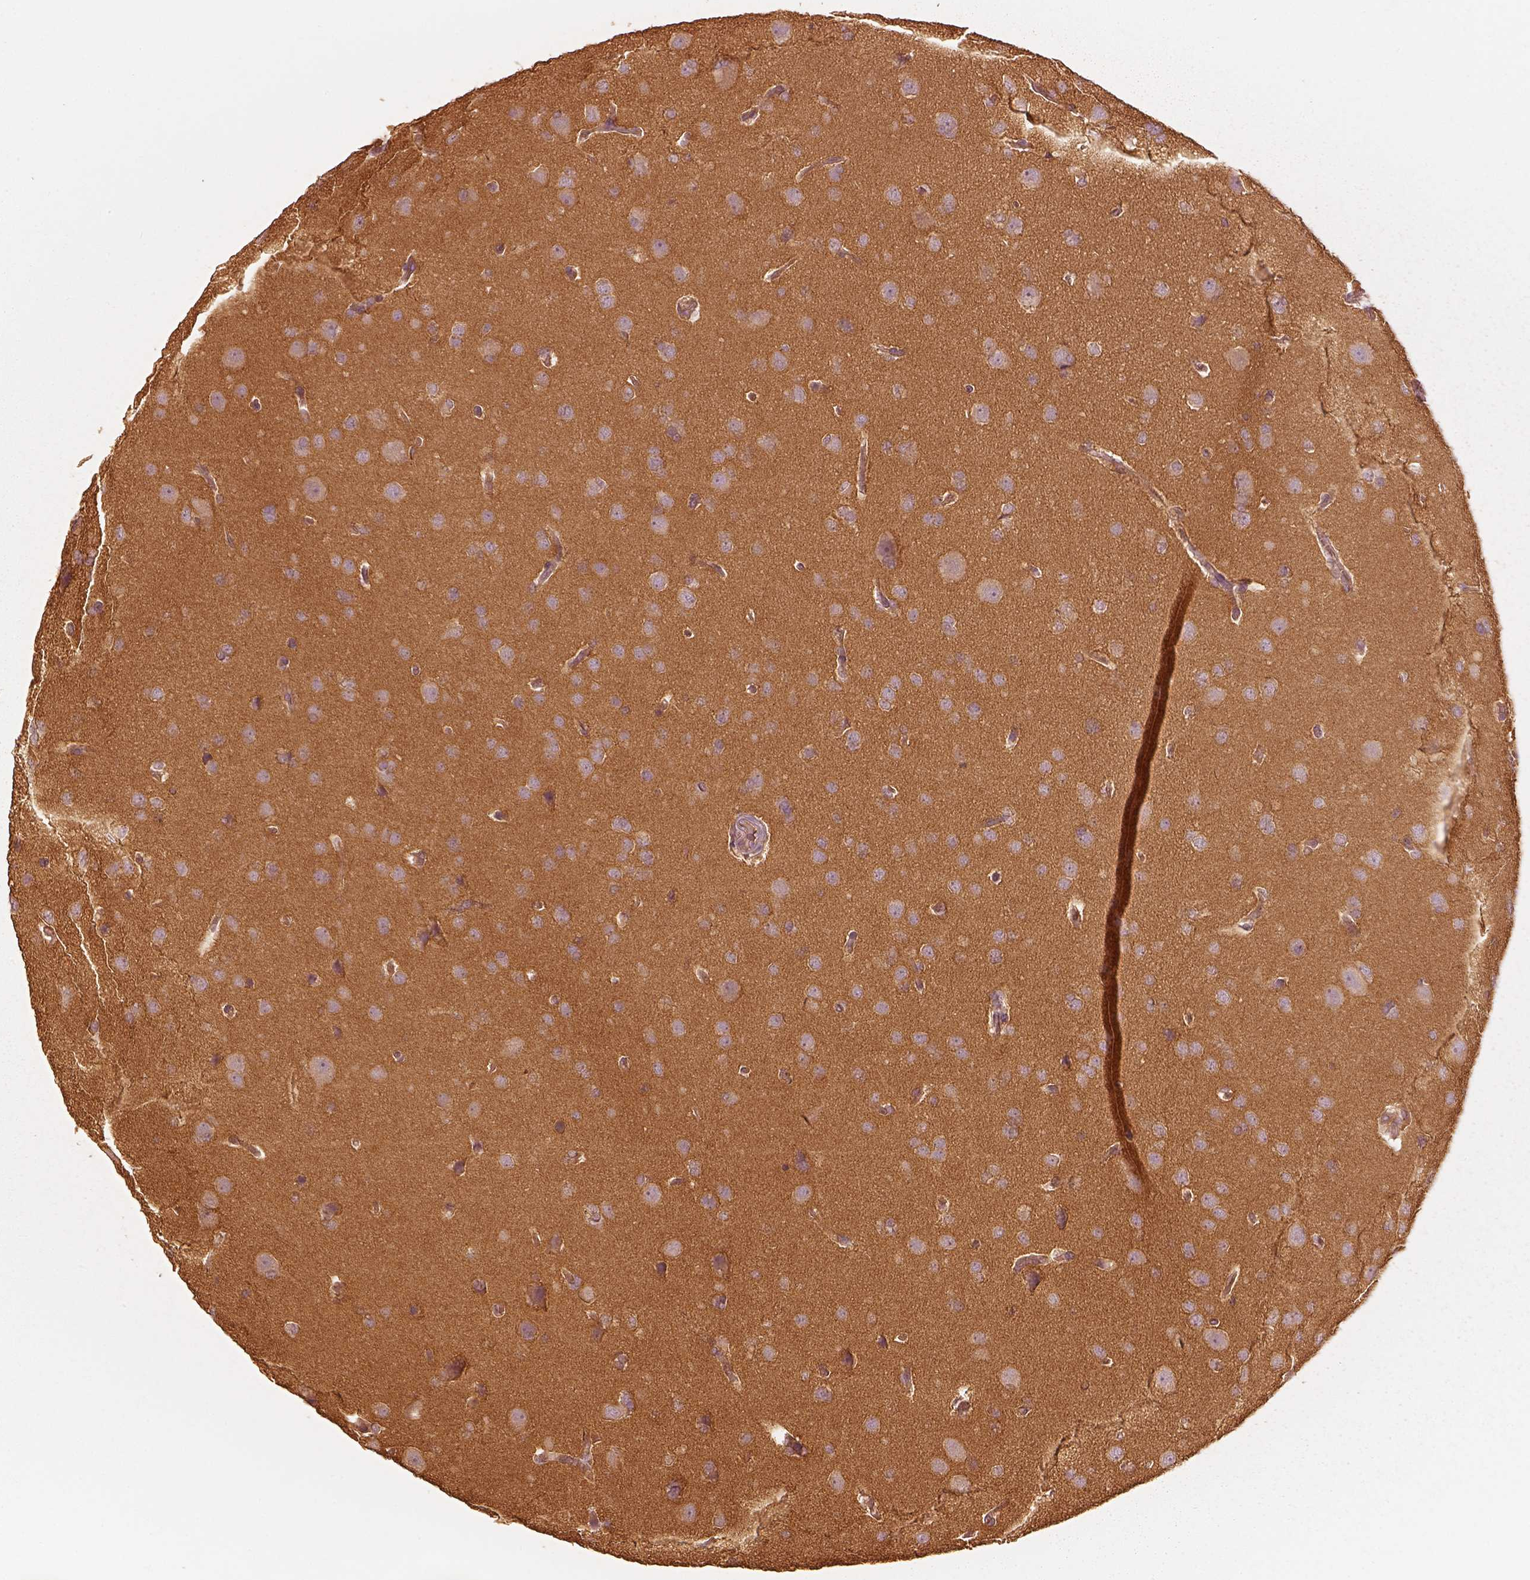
{"staining": {"intensity": "negative", "quantity": "none", "location": "none"}, "tissue": "glioma", "cell_type": "Tumor cells", "image_type": "cancer", "snomed": [{"axis": "morphology", "description": "Glioma, malignant, Low grade"}, {"axis": "topography", "description": "Brain"}], "caption": "High magnification brightfield microscopy of malignant low-grade glioma stained with DAB (3,3'-diaminobenzidine) (brown) and counterstained with hematoxylin (blue): tumor cells show no significant expression.", "gene": "WDR7", "patient": {"sex": "female", "age": 54}}